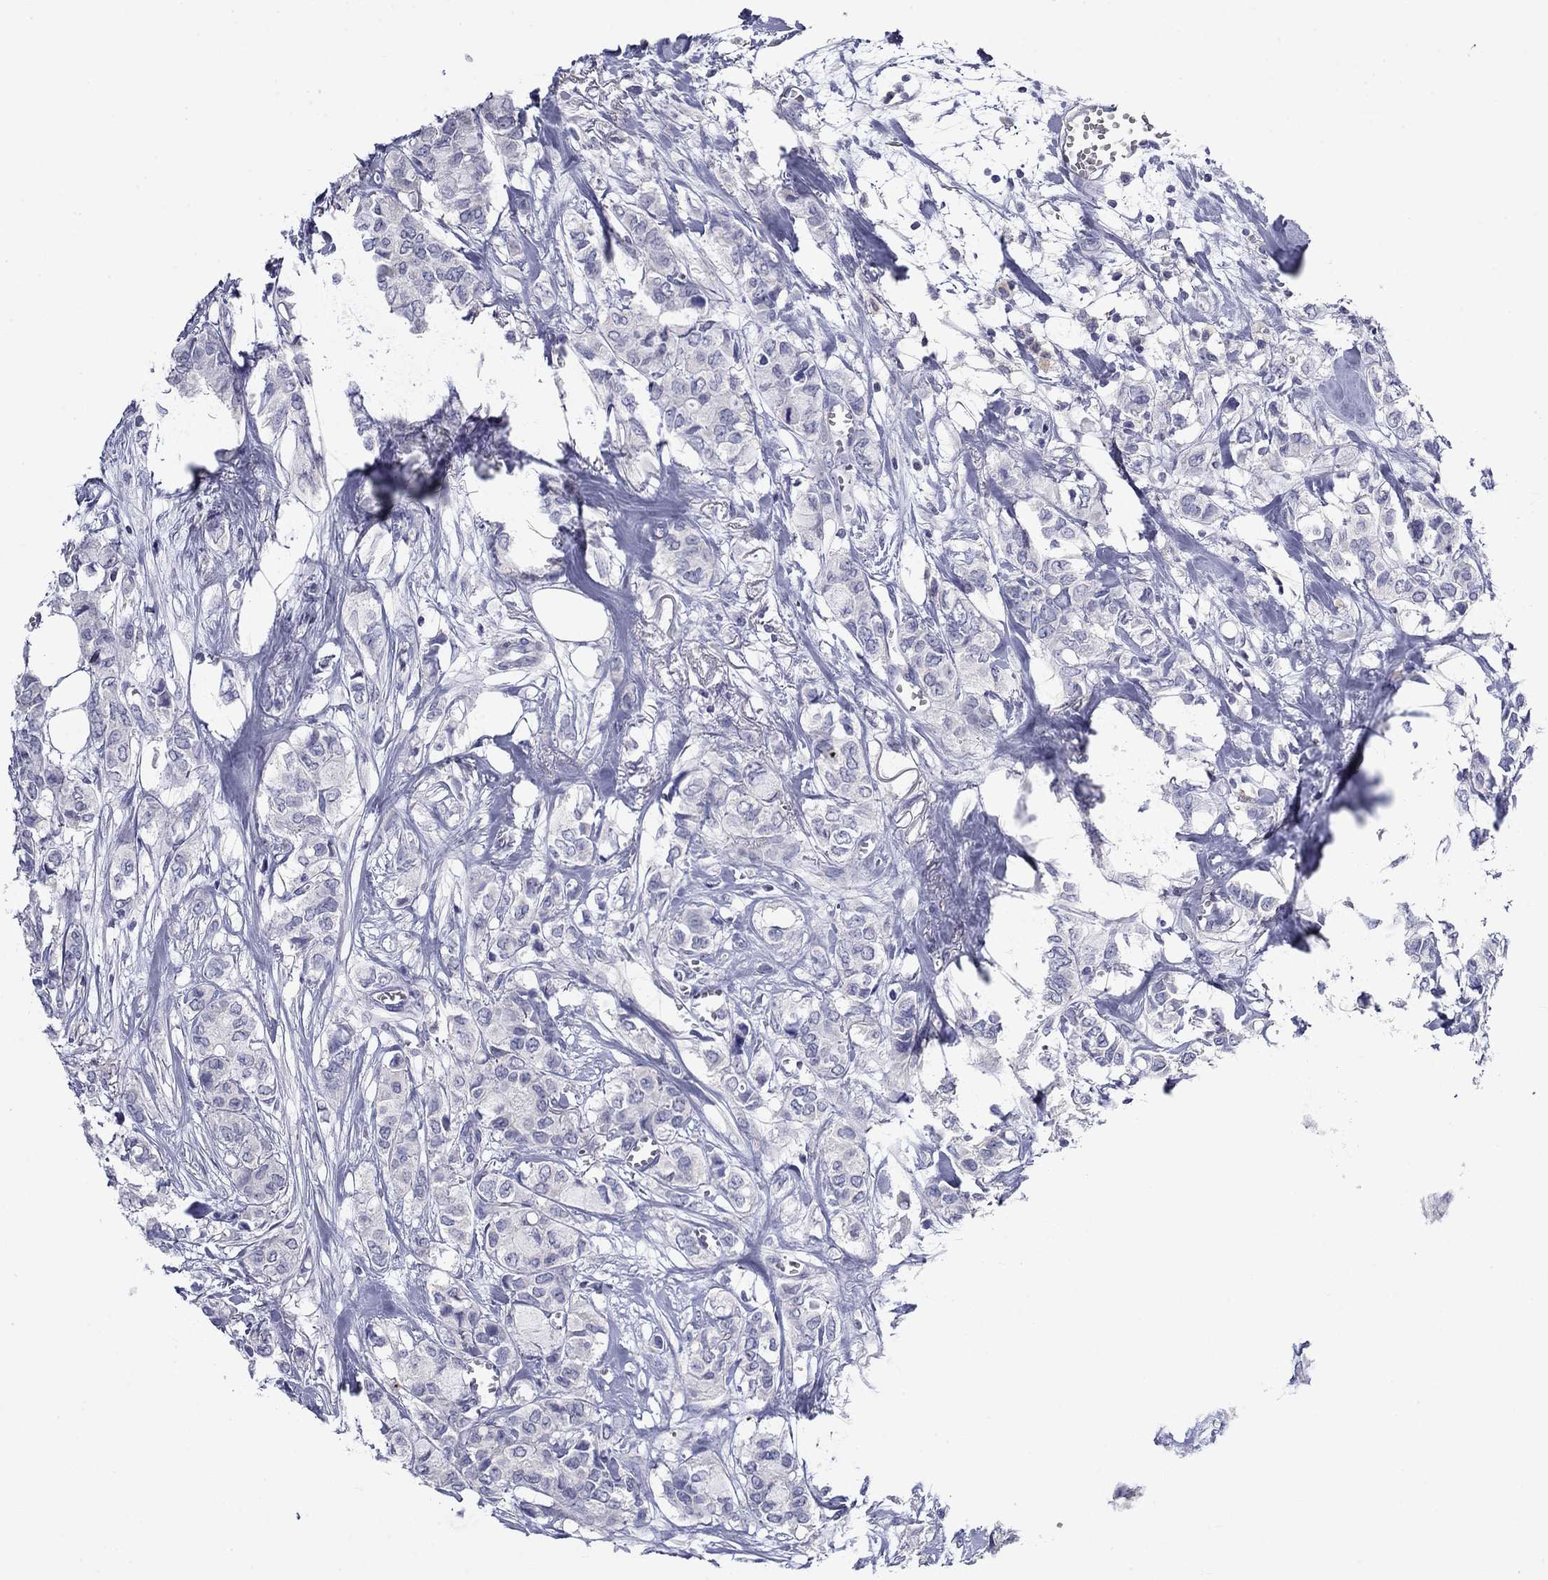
{"staining": {"intensity": "negative", "quantity": "none", "location": "none"}, "tissue": "breast cancer", "cell_type": "Tumor cells", "image_type": "cancer", "snomed": [{"axis": "morphology", "description": "Duct carcinoma"}, {"axis": "topography", "description": "Breast"}], "caption": "Immunohistochemistry (IHC) micrograph of breast cancer (infiltrating ductal carcinoma) stained for a protein (brown), which displays no positivity in tumor cells.", "gene": "POU2F2", "patient": {"sex": "female", "age": 85}}